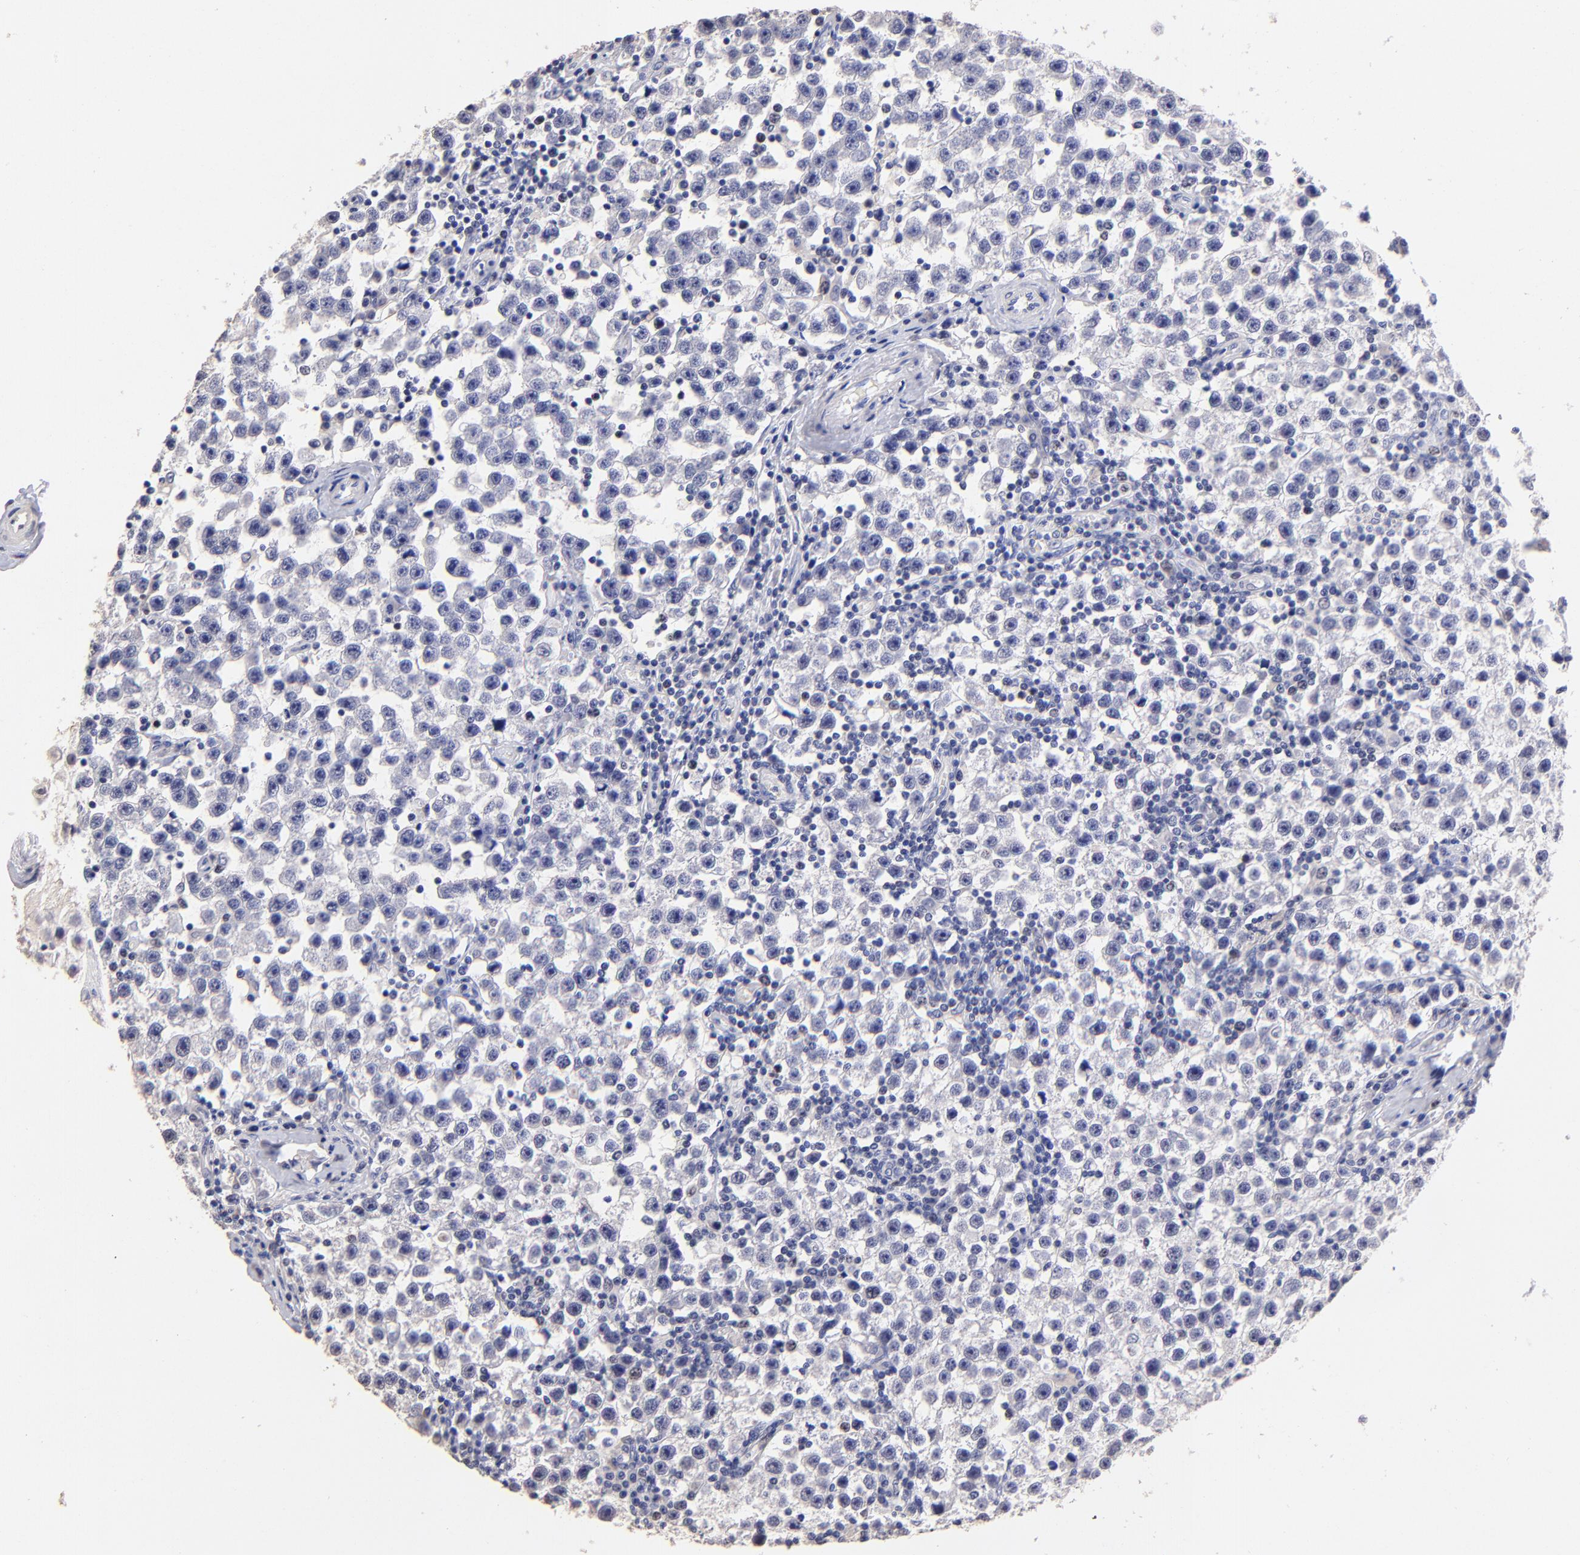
{"staining": {"intensity": "negative", "quantity": "none", "location": "none"}, "tissue": "testis cancer", "cell_type": "Tumor cells", "image_type": "cancer", "snomed": [{"axis": "morphology", "description": "Seminoma, NOS"}, {"axis": "topography", "description": "Testis"}], "caption": "Tumor cells are negative for protein expression in human testis seminoma.", "gene": "DNMT1", "patient": {"sex": "male", "age": 32}}